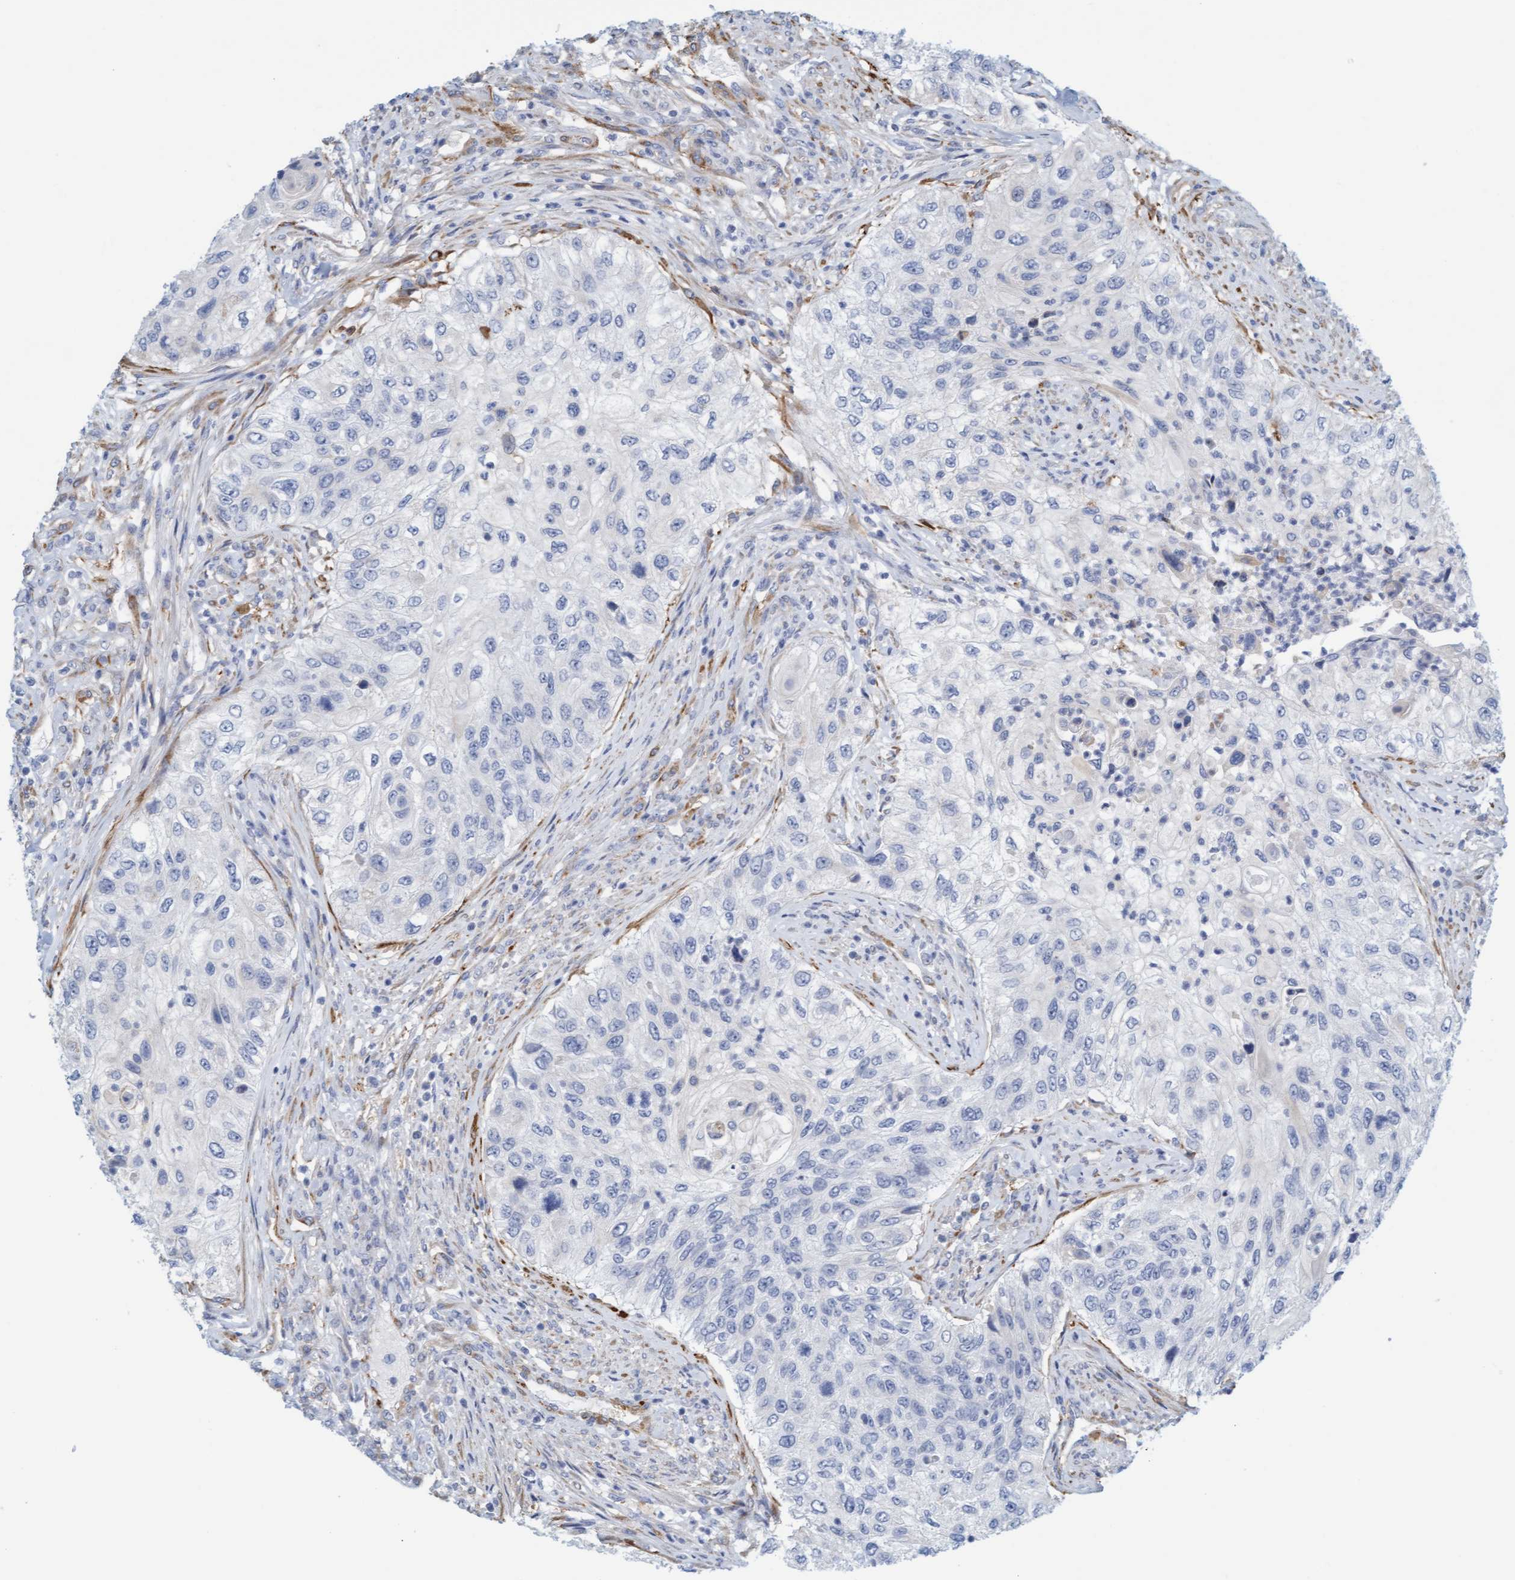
{"staining": {"intensity": "negative", "quantity": "none", "location": "none"}, "tissue": "urothelial cancer", "cell_type": "Tumor cells", "image_type": "cancer", "snomed": [{"axis": "morphology", "description": "Urothelial carcinoma, High grade"}, {"axis": "topography", "description": "Urinary bladder"}], "caption": "A histopathology image of human urothelial cancer is negative for staining in tumor cells.", "gene": "MAP1B", "patient": {"sex": "female", "age": 60}}